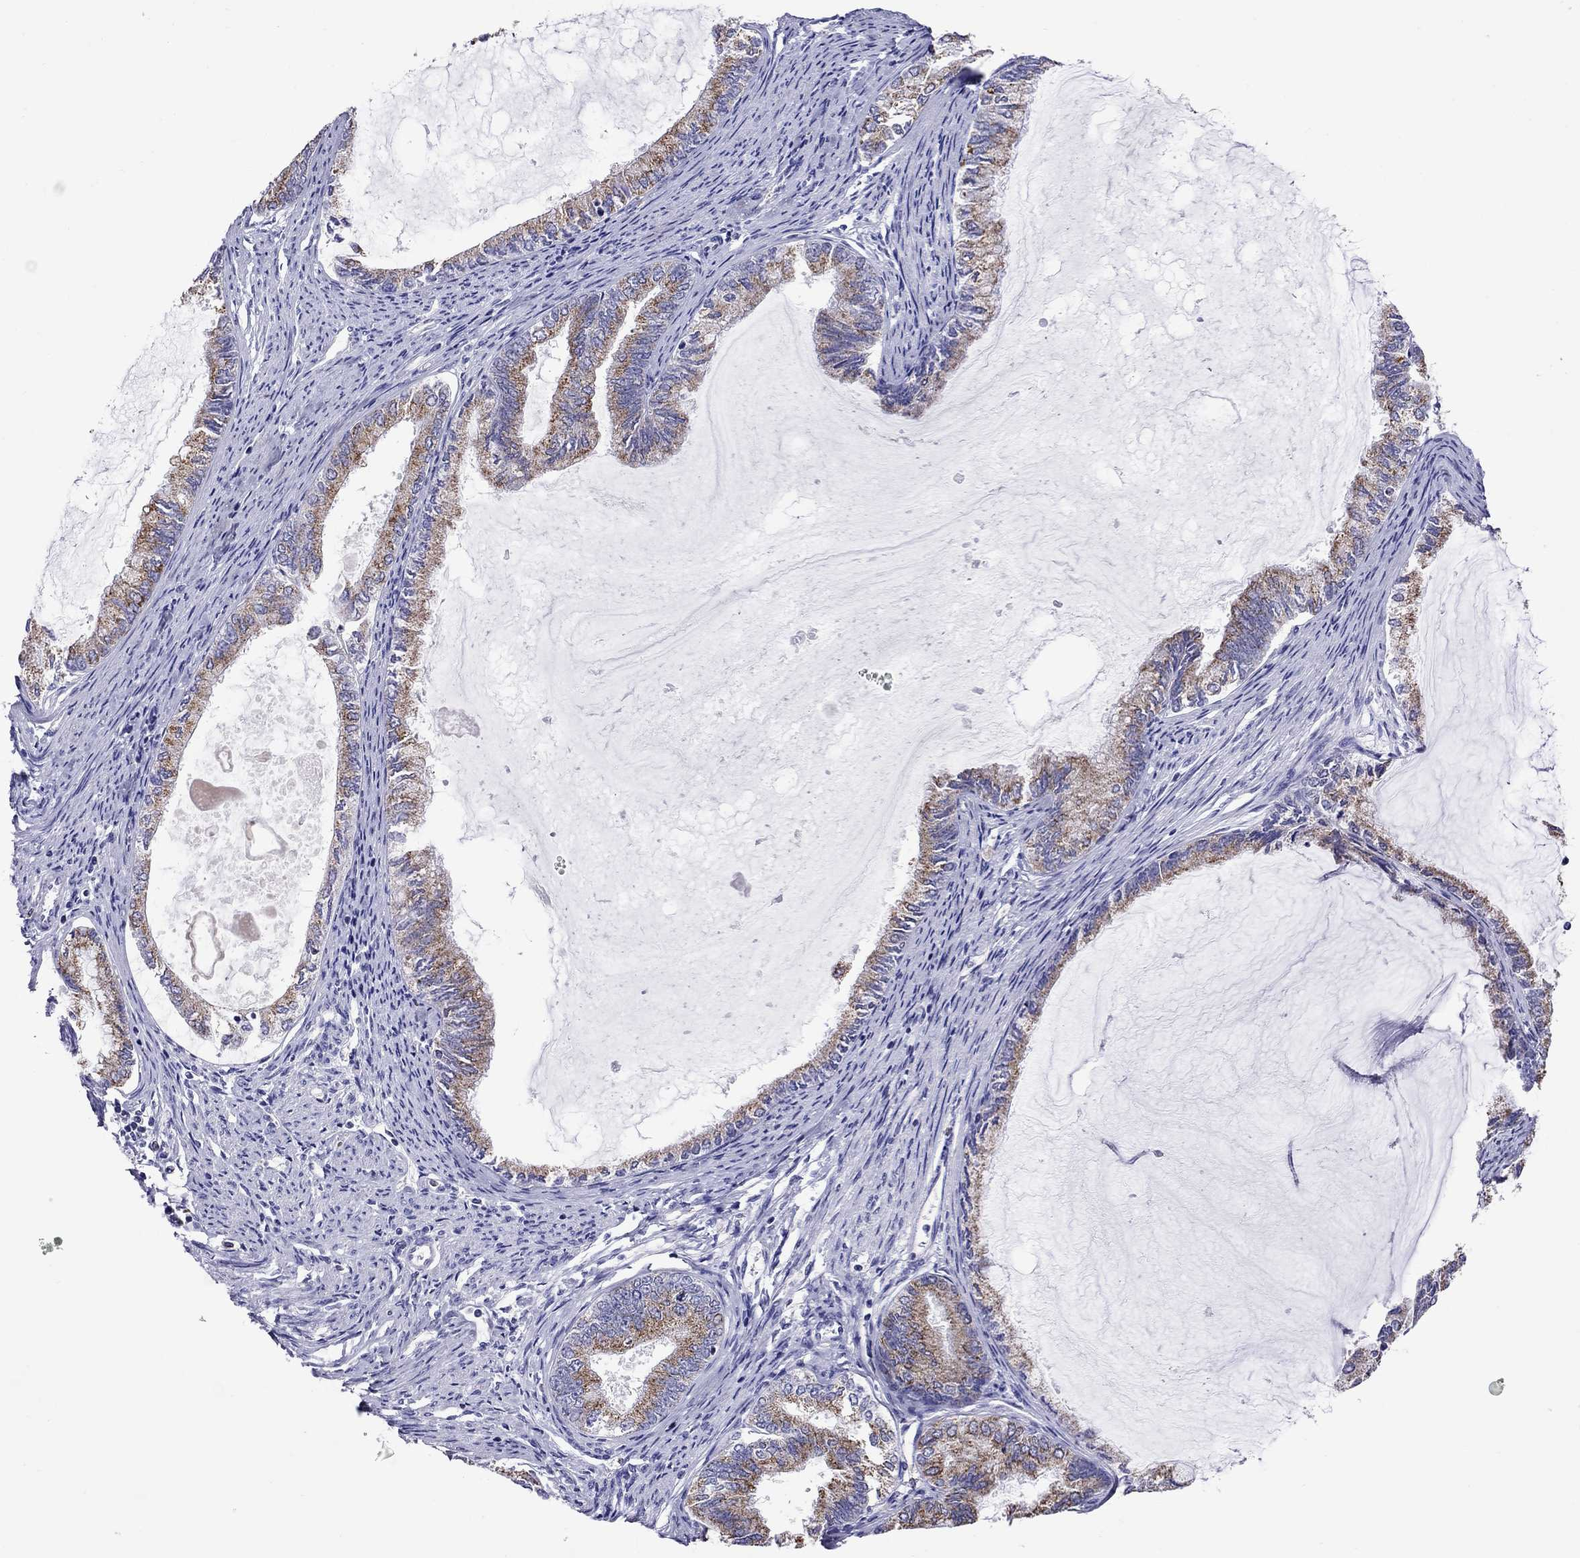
{"staining": {"intensity": "moderate", "quantity": "25%-75%", "location": "cytoplasmic/membranous"}, "tissue": "endometrial cancer", "cell_type": "Tumor cells", "image_type": "cancer", "snomed": [{"axis": "morphology", "description": "Adenocarcinoma, NOS"}, {"axis": "topography", "description": "Endometrium"}], "caption": "The photomicrograph reveals immunohistochemical staining of adenocarcinoma (endometrial). There is moderate cytoplasmic/membranous expression is identified in about 25%-75% of tumor cells. The protein of interest is shown in brown color, while the nuclei are stained blue.", "gene": "SCG2", "patient": {"sex": "female", "age": 86}}